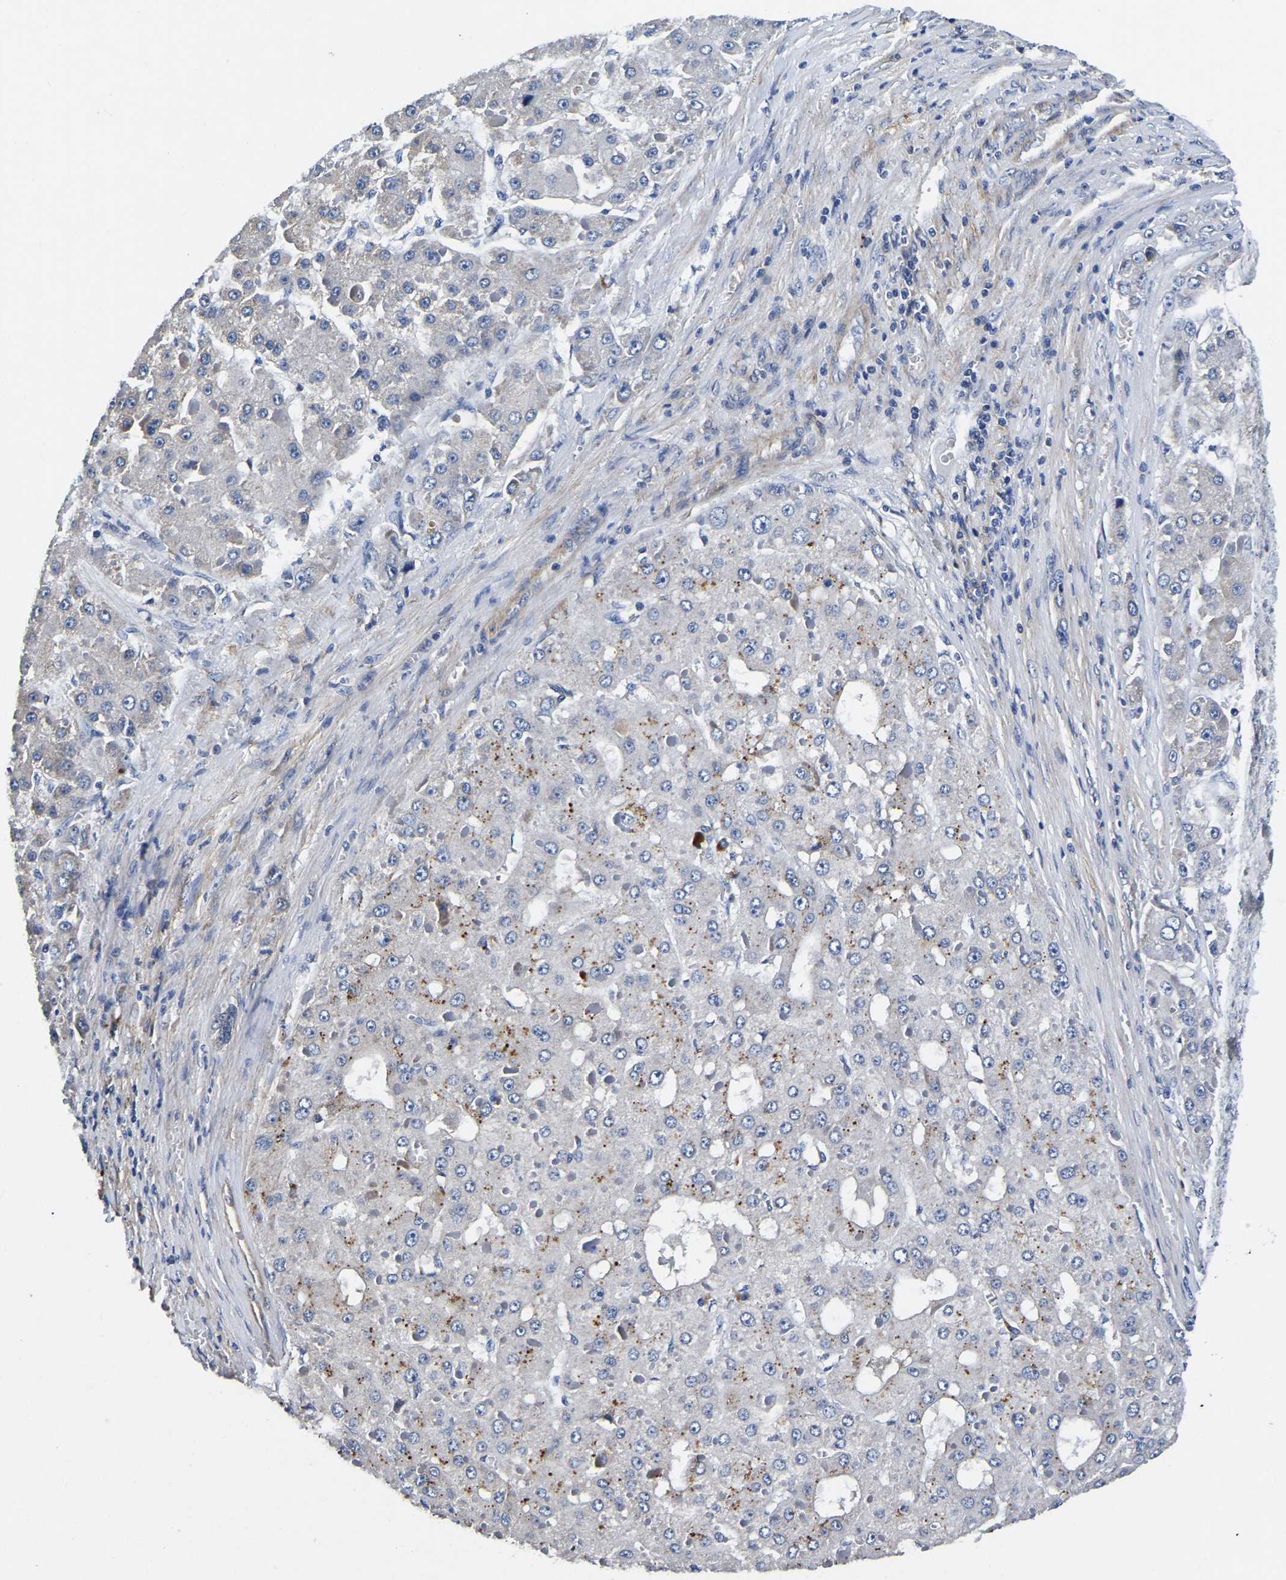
{"staining": {"intensity": "moderate", "quantity": "<25%", "location": "cytoplasmic/membranous"}, "tissue": "liver cancer", "cell_type": "Tumor cells", "image_type": "cancer", "snomed": [{"axis": "morphology", "description": "Carcinoma, Hepatocellular, NOS"}, {"axis": "topography", "description": "Liver"}], "caption": "An immunohistochemistry photomicrograph of neoplastic tissue is shown. Protein staining in brown highlights moderate cytoplasmic/membranous positivity in liver cancer within tumor cells.", "gene": "KCTD17", "patient": {"sex": "female", "age": 73}}